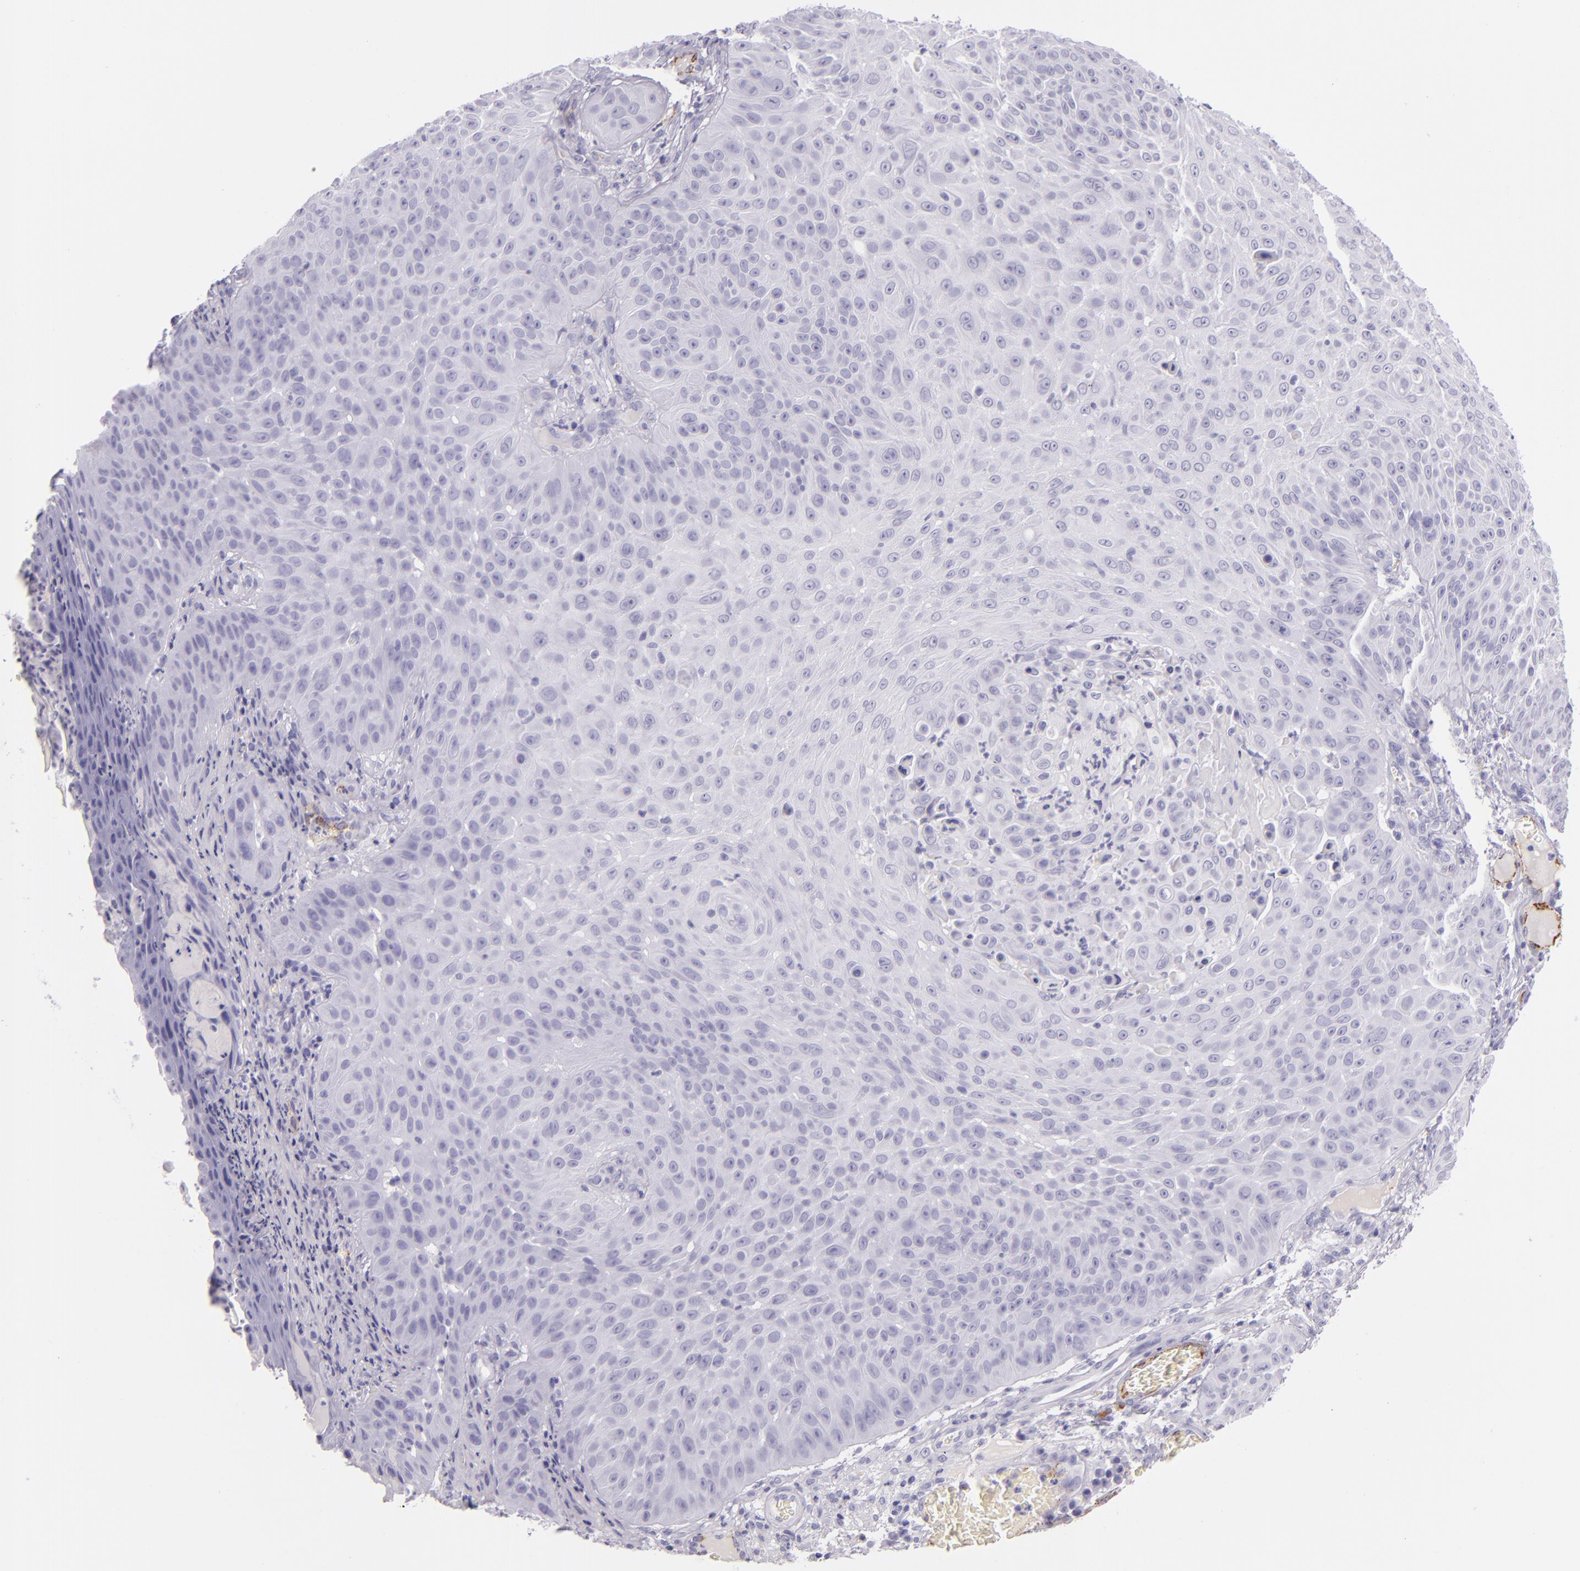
{"staining": {"intensity": "negative", "quantity": "none", "location": "none"}, "tissue": "skin cancer", "cell_type": "Tumor cells", "image_type": "cancer", "snomed": [{"axis": "morphology", "description": "Squamous cell carcinoma, NOS"}, {"axis": "topography", "description": "Skin"}], "caption": "High power microscopy micrograph of an immunohistochemistry image of skin squamous cell carcinoma, revealing no significant positivity in tumor cells. The staining is performed using DAB brown chromogen with nuclei counter-stained in using hematoxylin.", "gene": "SELP", "patient": {"sex": "male", "age": 82}}